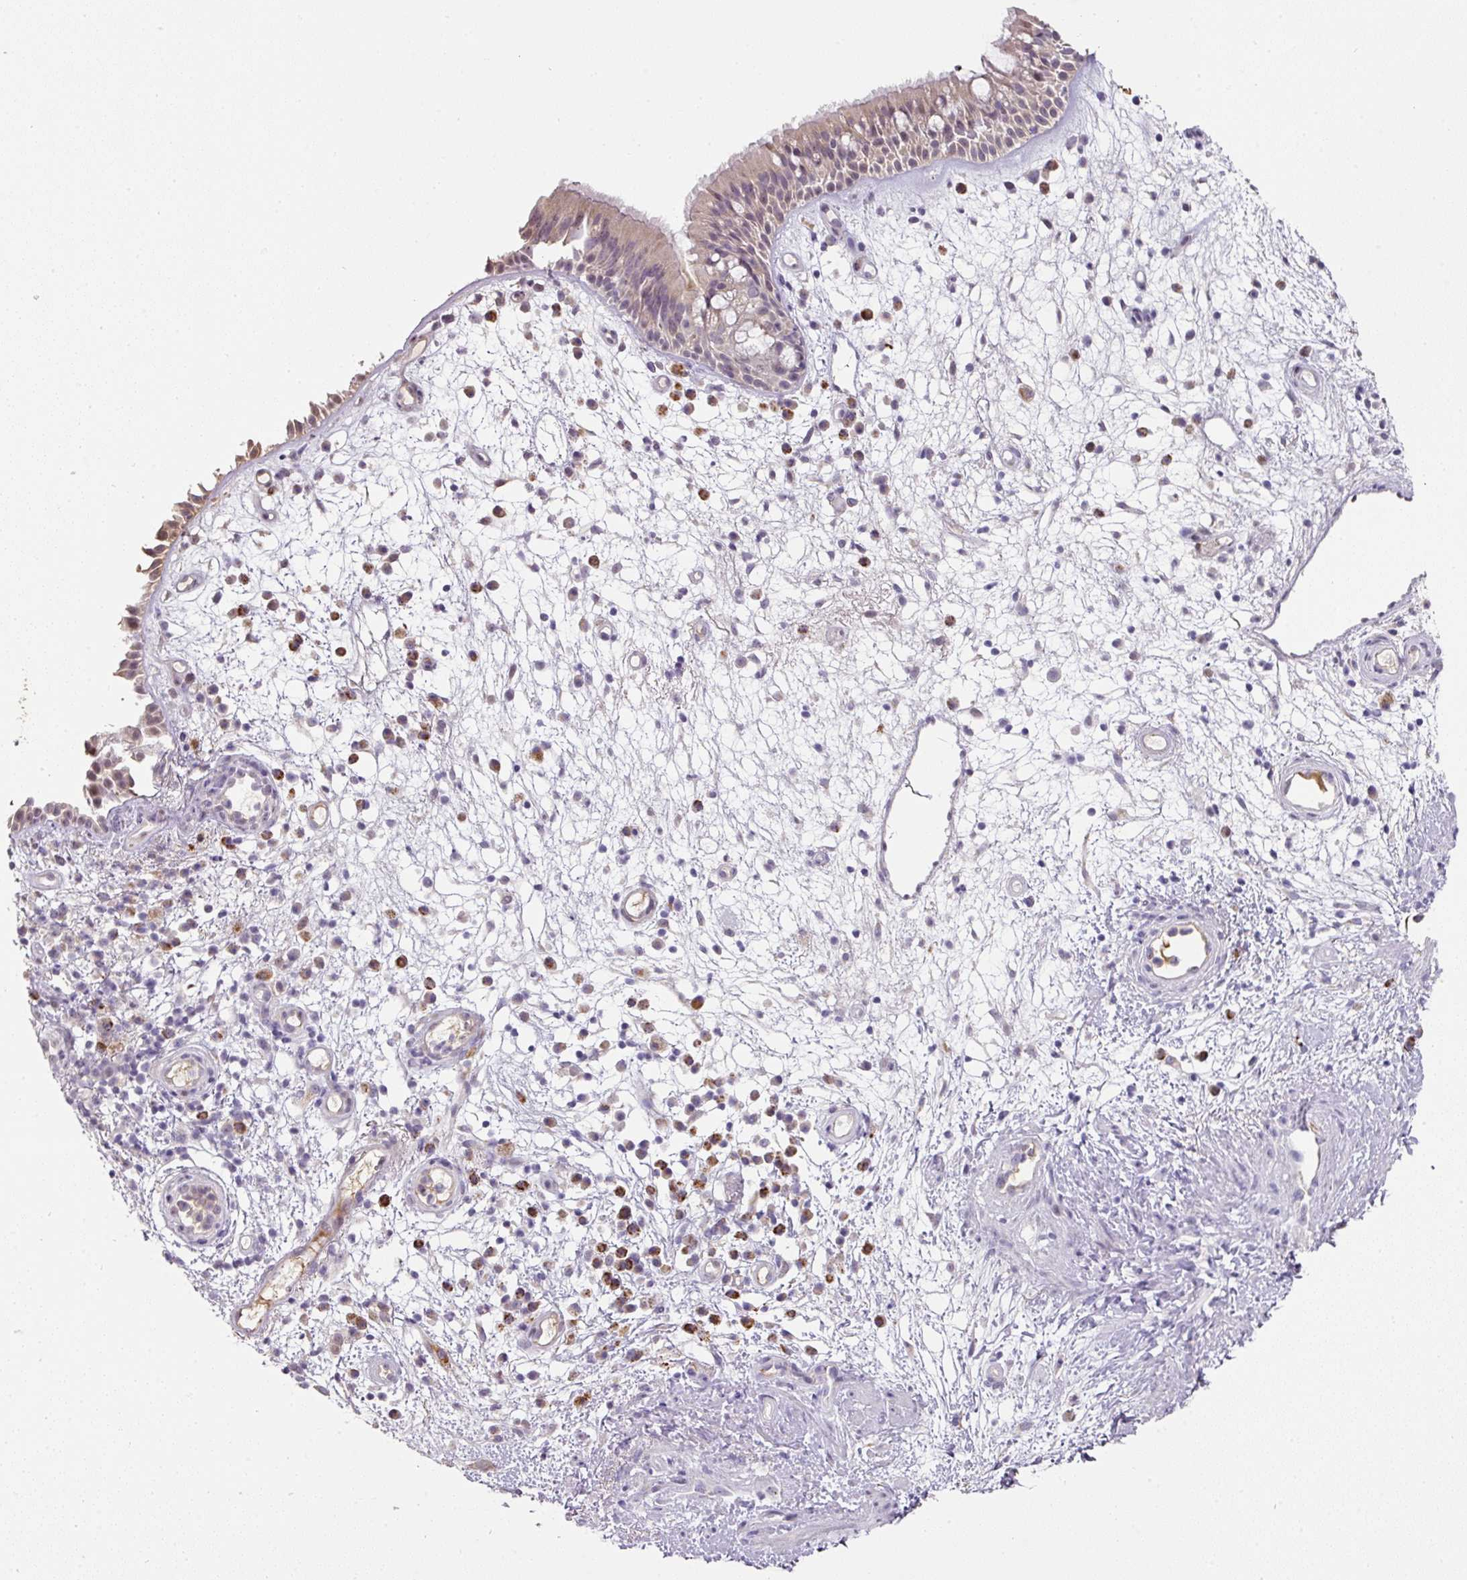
{"staining": {"intensity": "weak", "quantity": ">75%", "location": "cytoplasmic/membranous"}, "tissue": "nasopharynx", "cell_type": "Respiratory epithelial cells", "image_type": "normal", "snomed": [{"axis": "morphology", "description": "Normal tissue, NOS"}, {"axis": "morphology", "description": "Inflammation, NOS"}, {"axis": "topography", "description": "Nasopharynx"}], "caption": "About >75% of respiratory epithelial cells in benign nasopharynx display weak cytoplasmic/membranous protein staining as visualized by brown immunohistochemical staining.", "gene": "CCZ1B", "patient": {"sex": "male", "age": 54}}